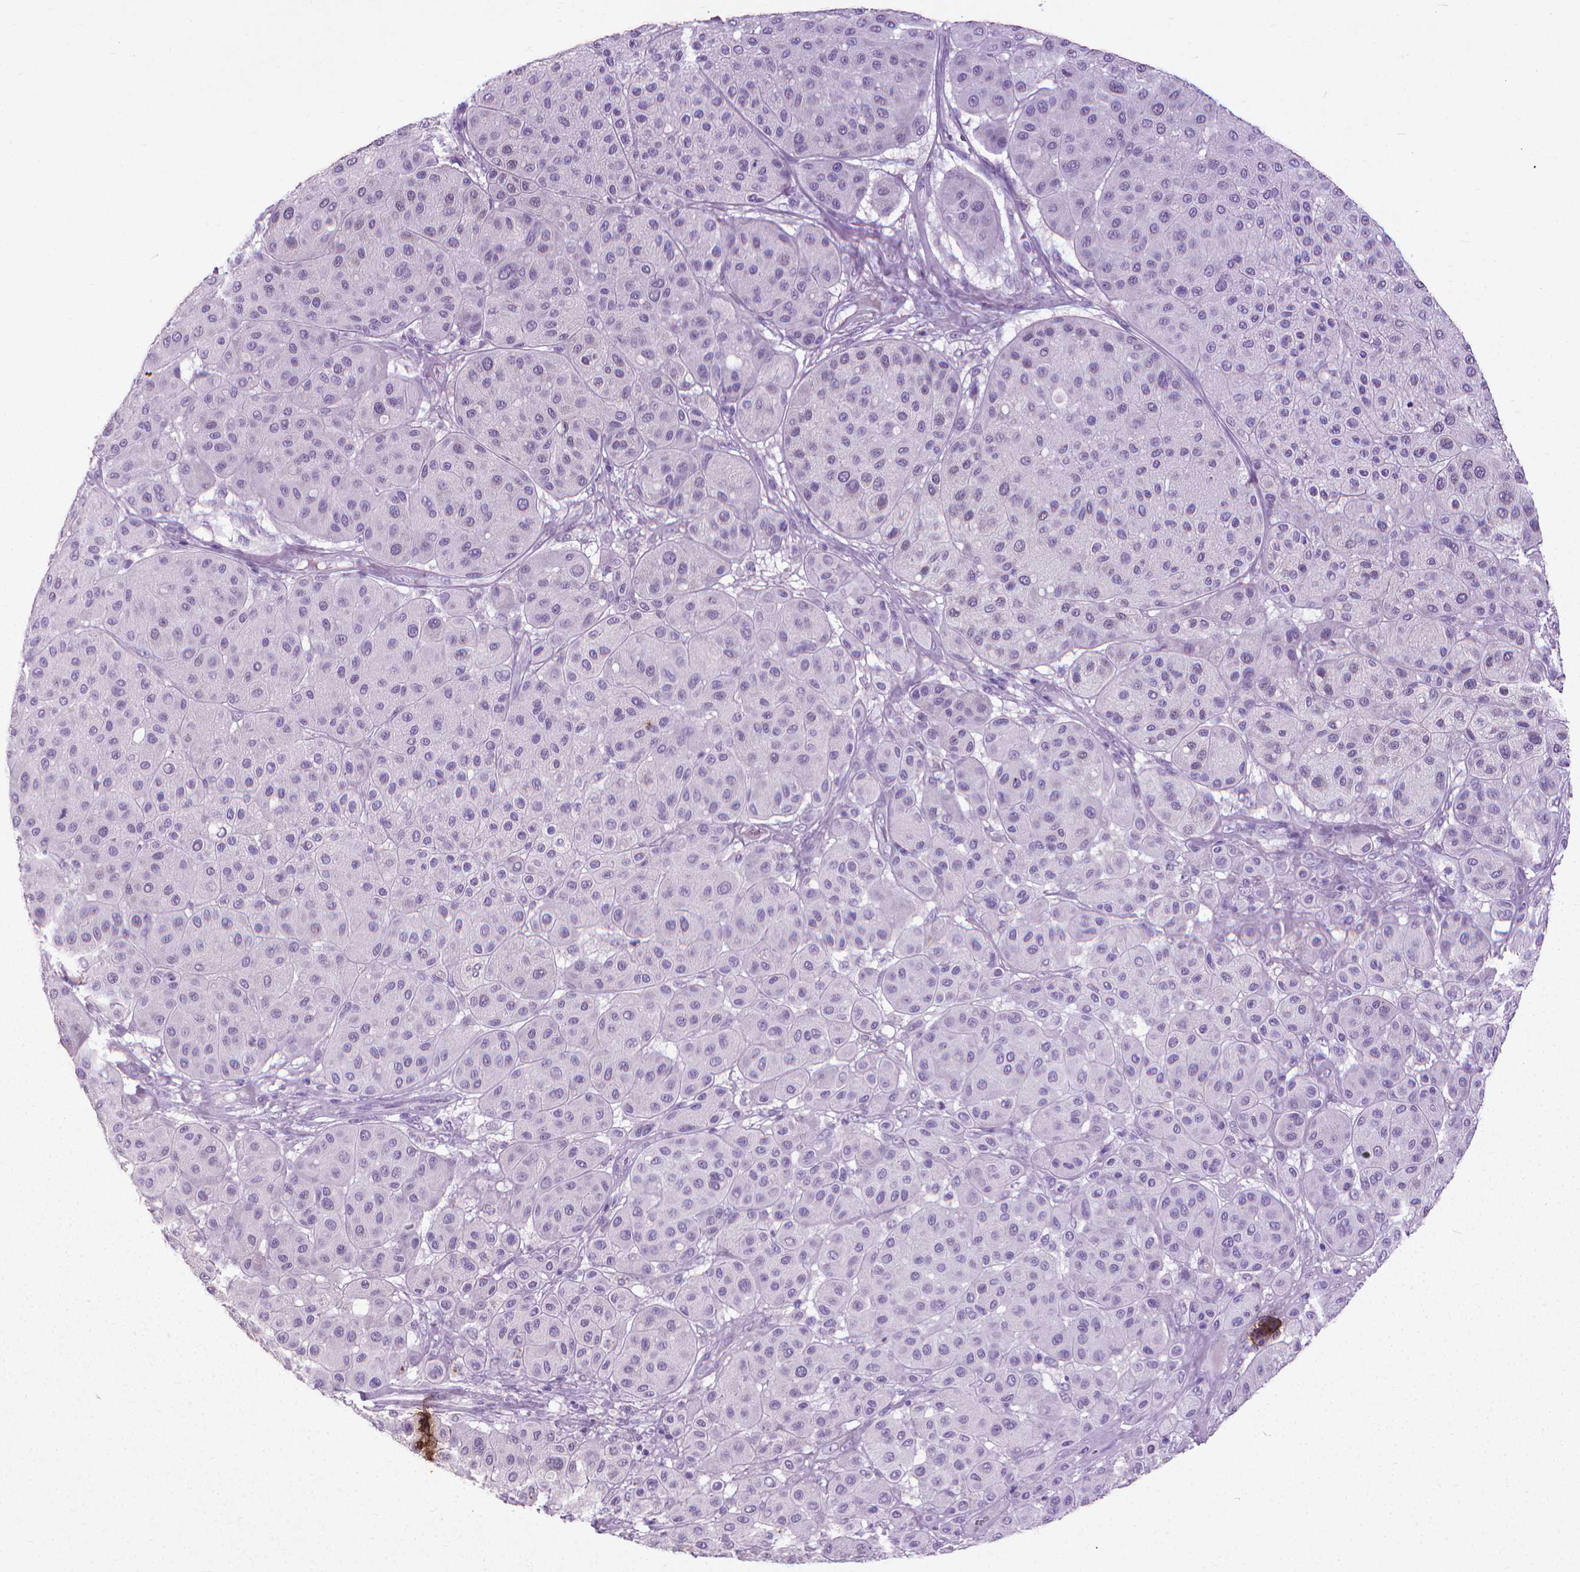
{"staining": {"intensity": "negative", "quantity": "none", "location": "none"}, "tissue": "melanoma", "cell_type": "Tumor cells", "image_type": "cancer", "snomed": [{"axis": "morphology", "description": "Malignant melanoma, Metastatic site"}, {"axis": "topography", "description": "Smooth muscle"}], "caption": "A high-resolution photomicrograph shows immunohistochemistry staining of malignant melanoma (metastatic site), which shows no significant positivity in tumor cells.", "gene": "KRT5", "patient": {"sex": "male", "age": 41}}